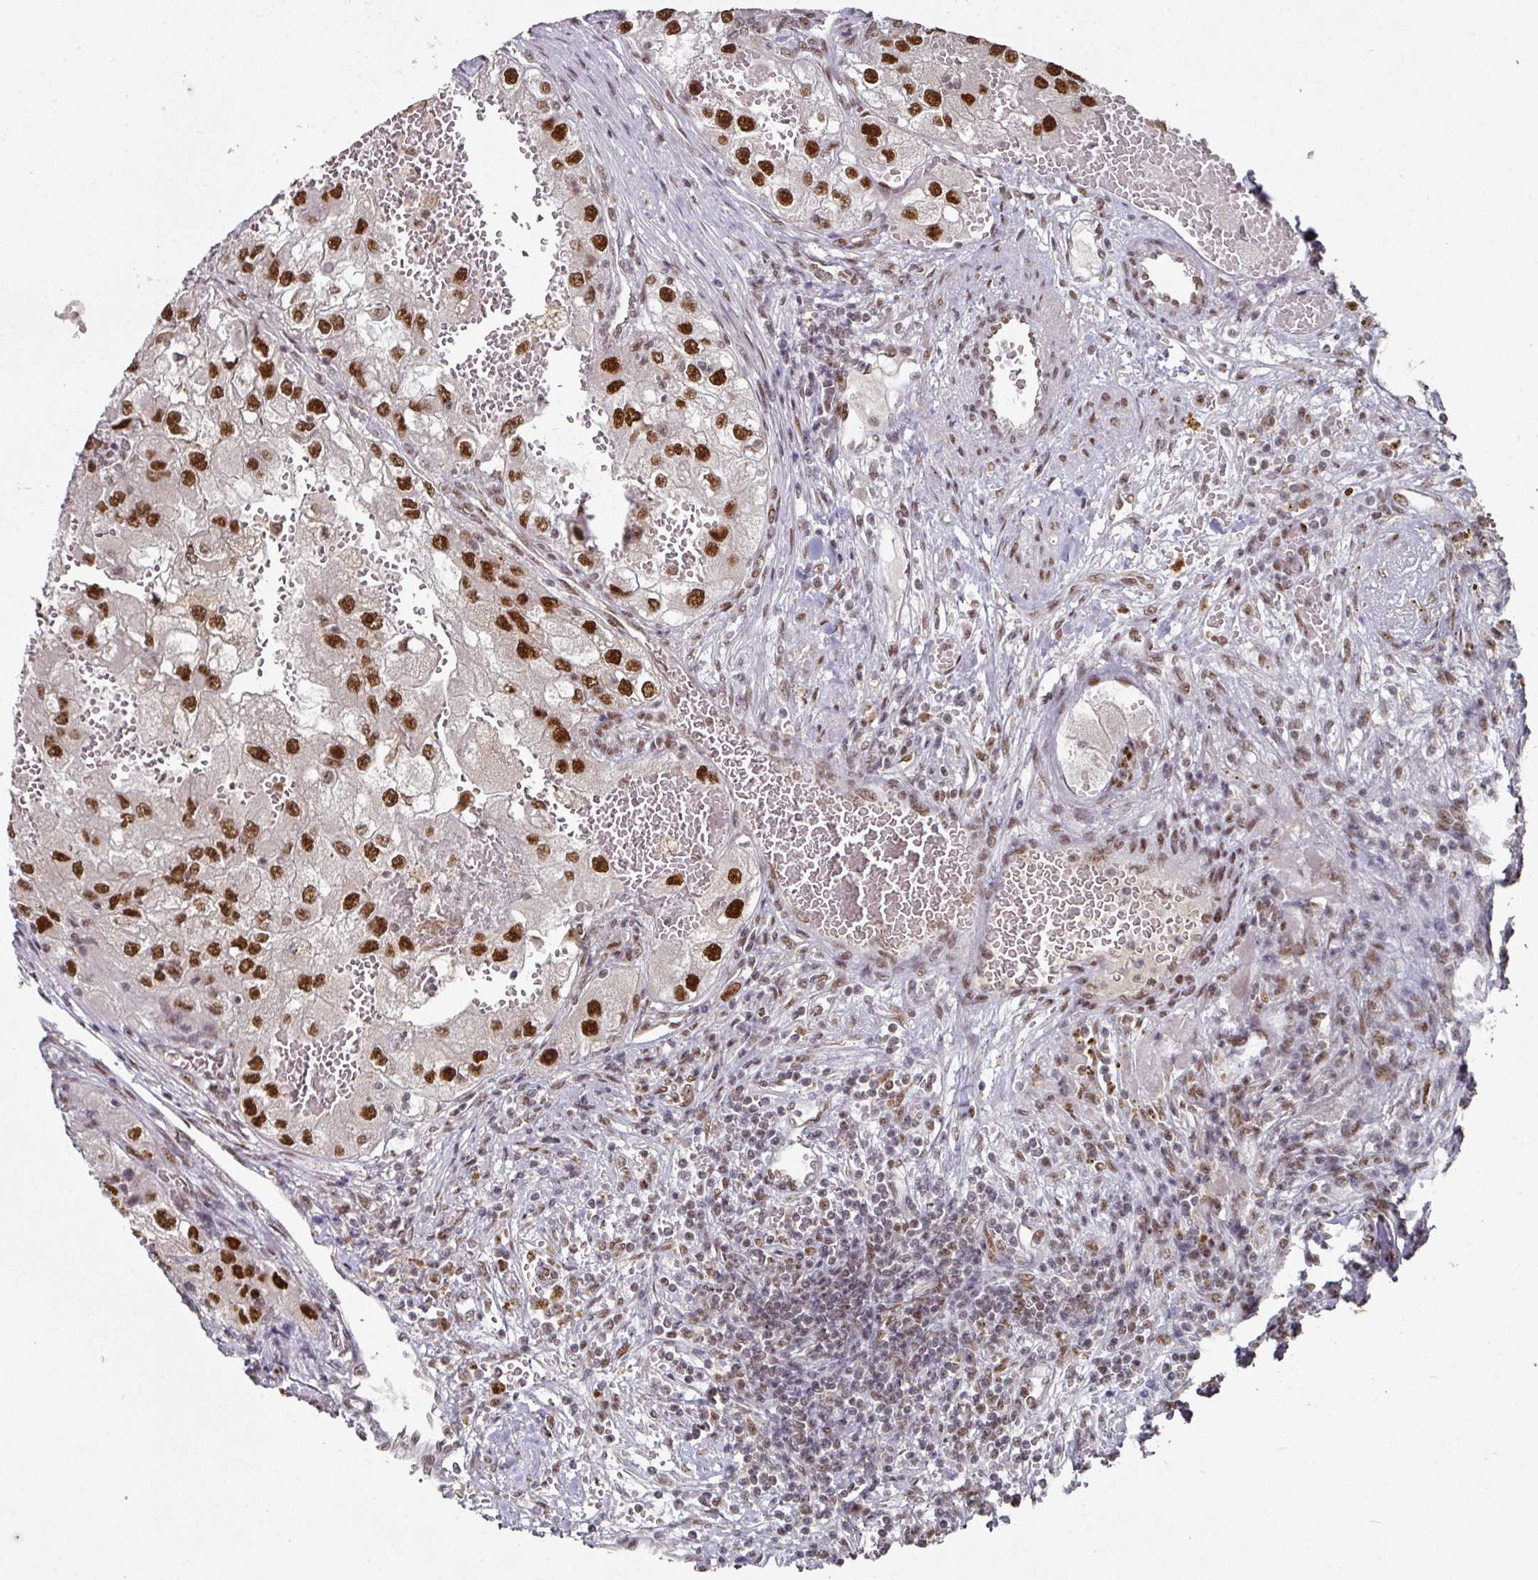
{"staining": {"intensity": "strong", "quantity": ">75%", "location": "nuclear"}, "tissue": "renal cancer", "cell_type": "Tumor cells", "image_type": "cancer", "snomed": [{"axis": "morphology", "description": "Adenocarcinoma, NOS"}, {"axis": "topography", "description": "Kidney"}], "caption": "Adenocarcinoma (renal) stained for a protein displays strong nuclear positivity in tumor cells.", "gene": "MEPCE", "patient": {"sex": "male", "age": 63}}